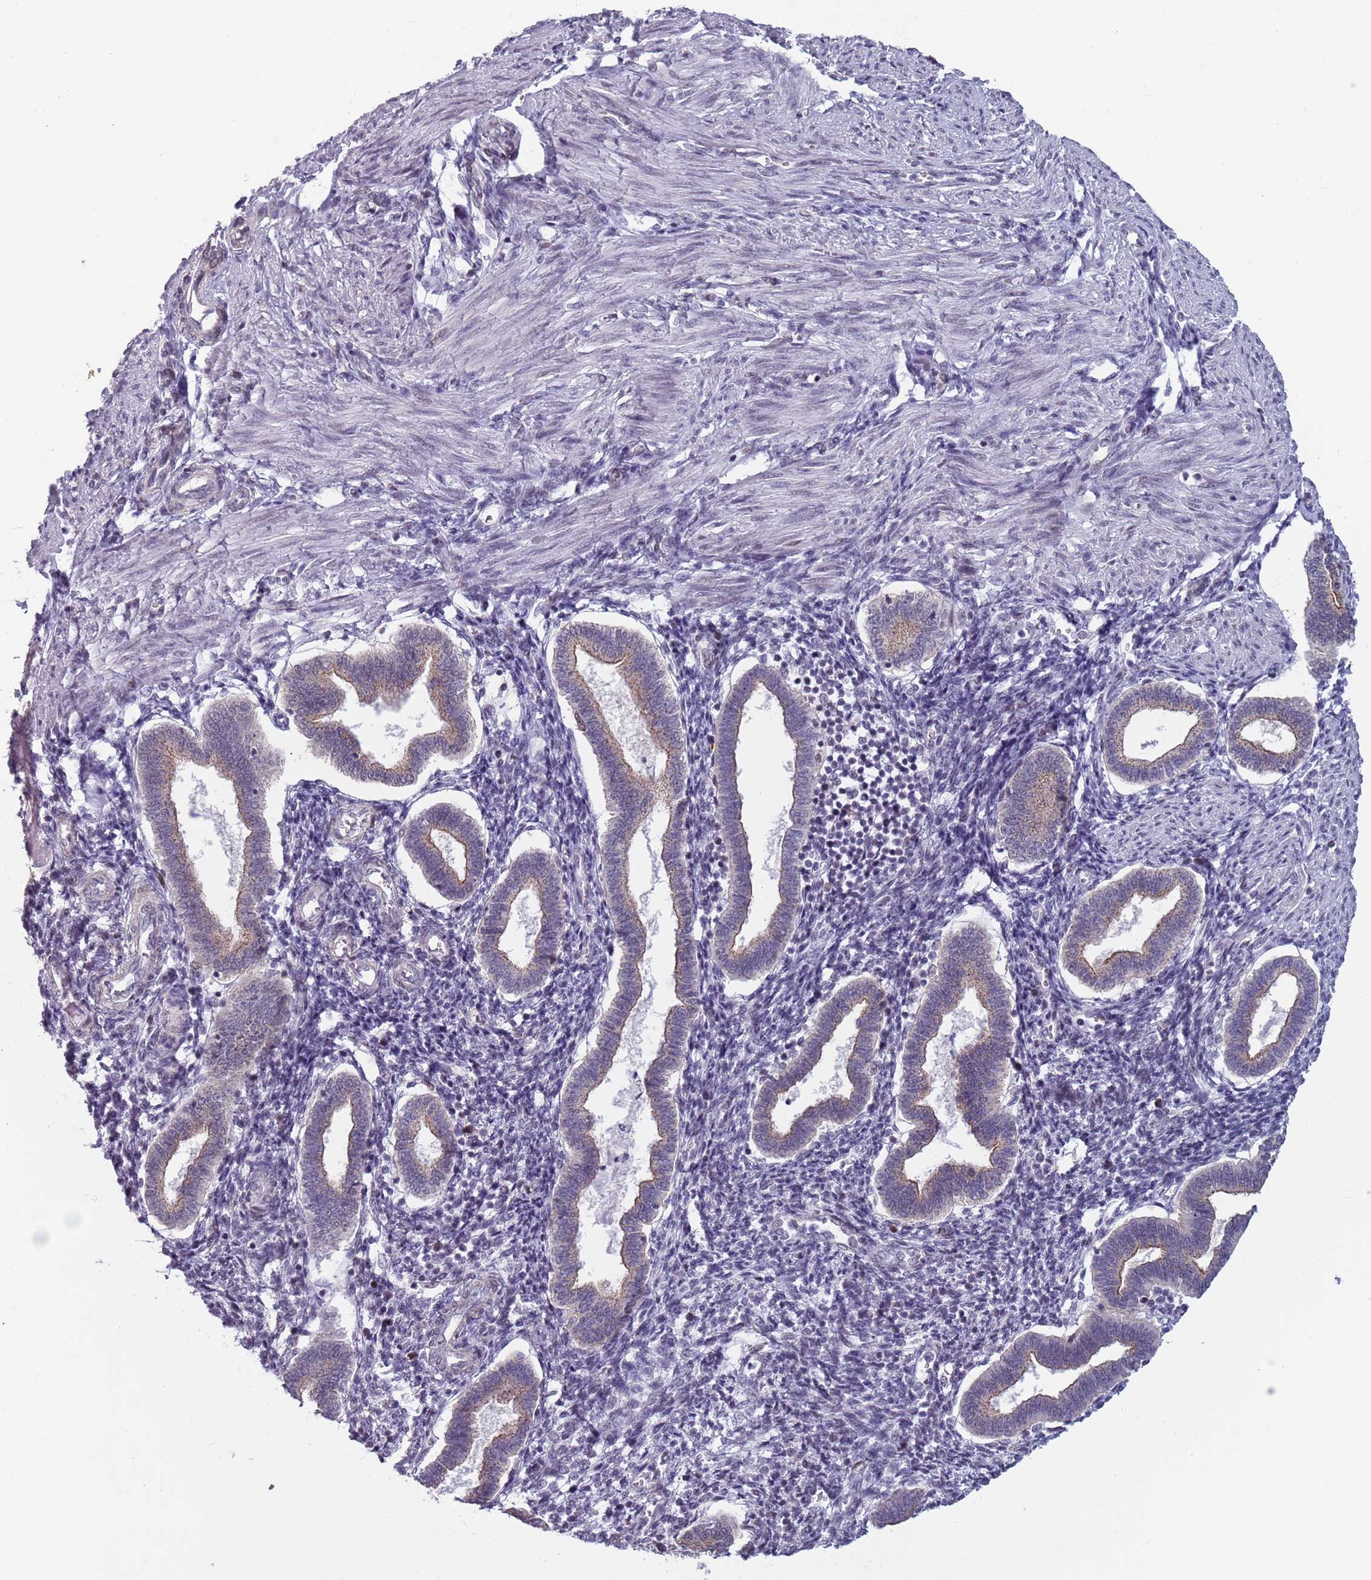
{"staining": {"intensity": "moderate", "quantity": "<25%", "location": "cytoplasmic/membranous"}, "tissue": "endometrium", "cell_type": "Cells in endometrial stroma", "image_type": "normal", "snomed": [{"axis": "morphology", "description": "Normal tissue, NOS"}, {"axis": "topography", "description": "Endometrium"}], "caption": "DAB (3,3'-diaminobenzidine) immunohistochemical staining of benign human endometrium displays moderate cytoplasmic/membranous protein expression in approximately <25% of cells in endometrial stroma.", "gene": "ZKSCAN2", "patient": {"sex": "female", "age": 24}}